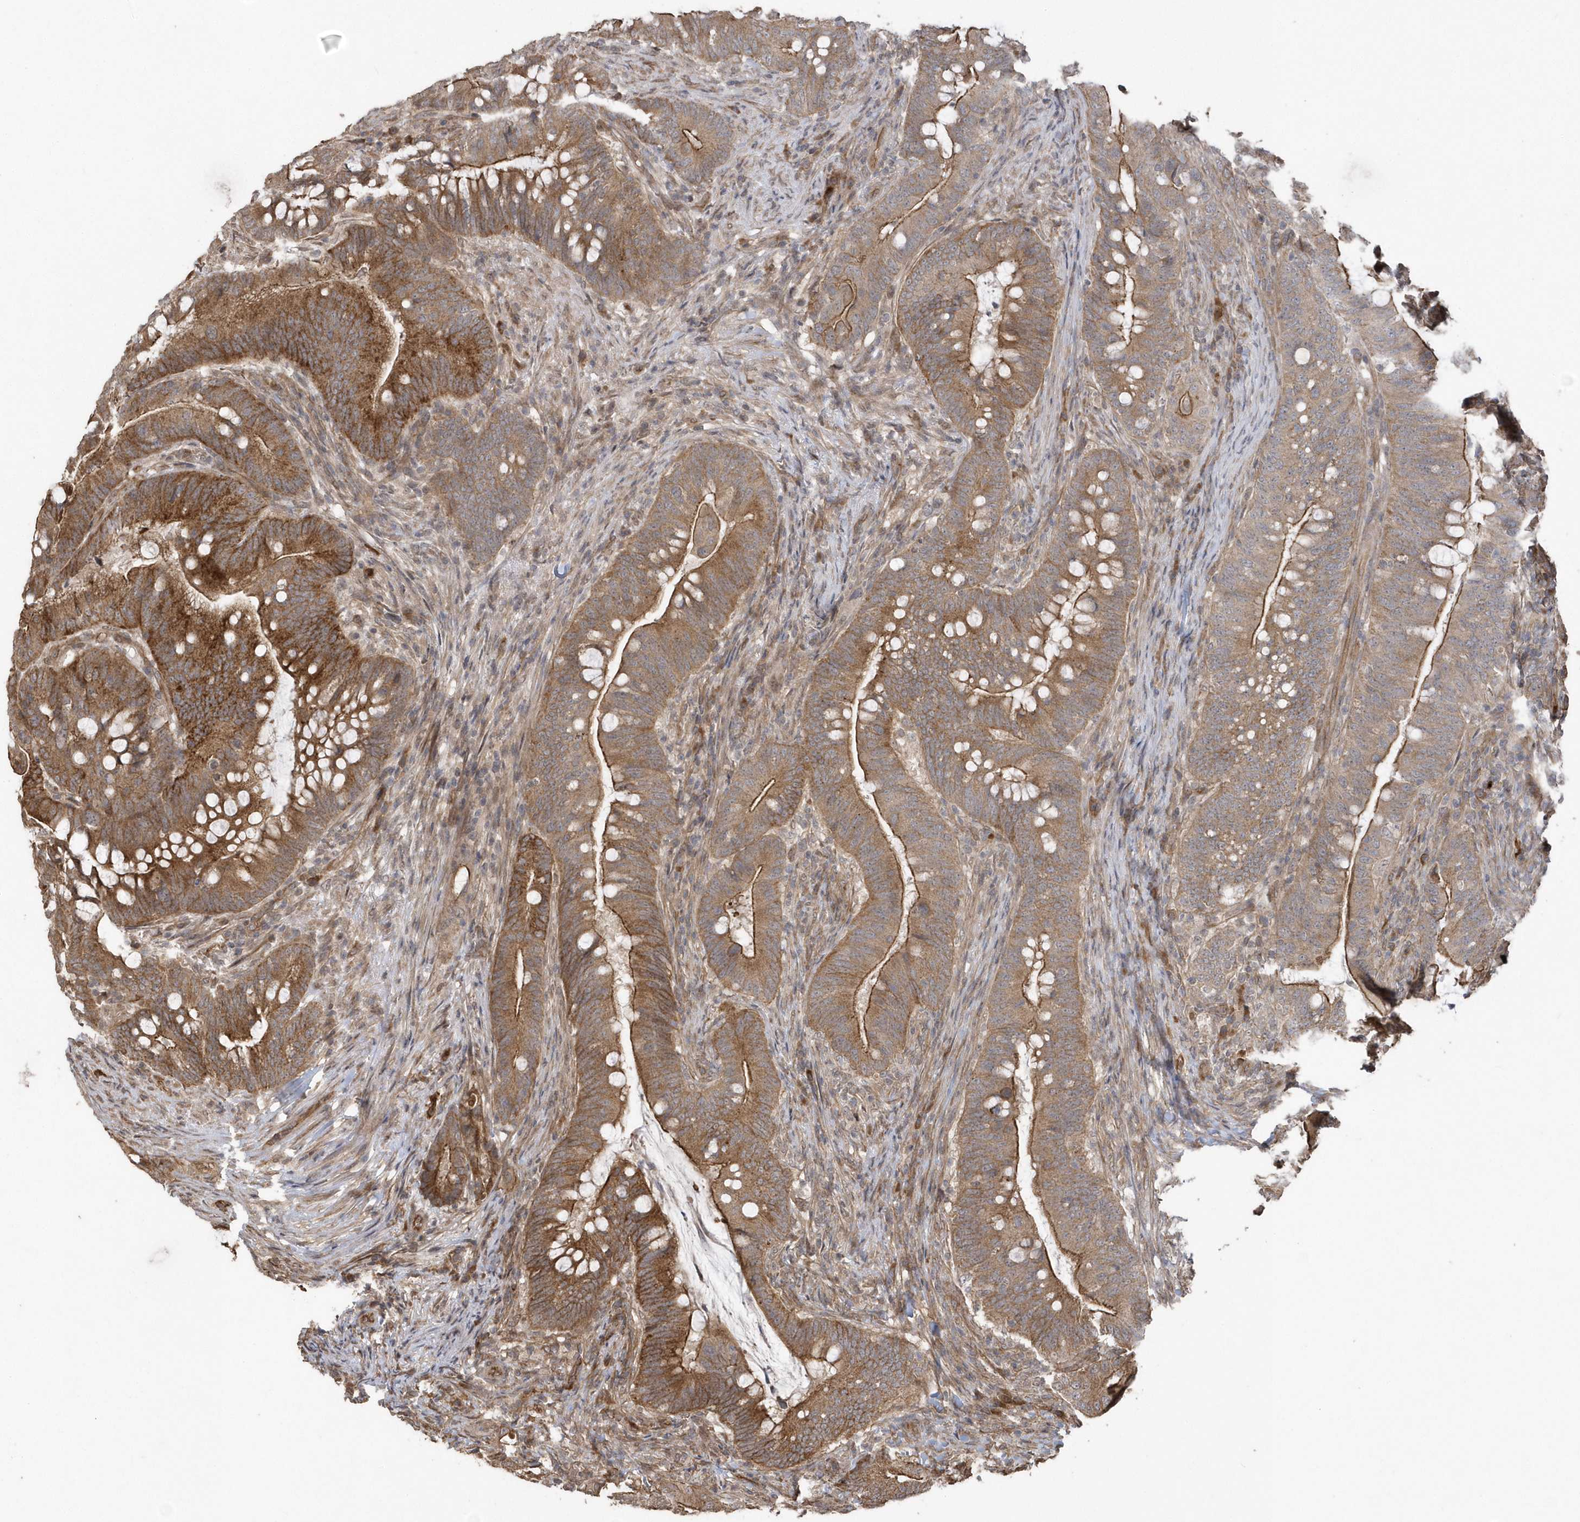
{"staining": {"intensity": "strong", "quantity": ">75%", "location": "cytoplasmic/membranous"}, "tissue": "colorectal cancer", "cell_type": "Tumor cells", "image_type": "cancer", "snomed": [{"axis": "morphology", "description": "Adenocarcinoma, NOS"}, {"axis": "topography", "description": "Colon"}], "caption": "Immunohistochemistry (DAB) staining of human adenocarcinoma (colorectal) displays strong cytoplasmic/membranous protein expression in about >75% of tumor cells. (Brightfield microscopy of DAB IHC at high magnification).", "gene": "HERPUD1", "patient": {"sex": "female", "age": 66}}